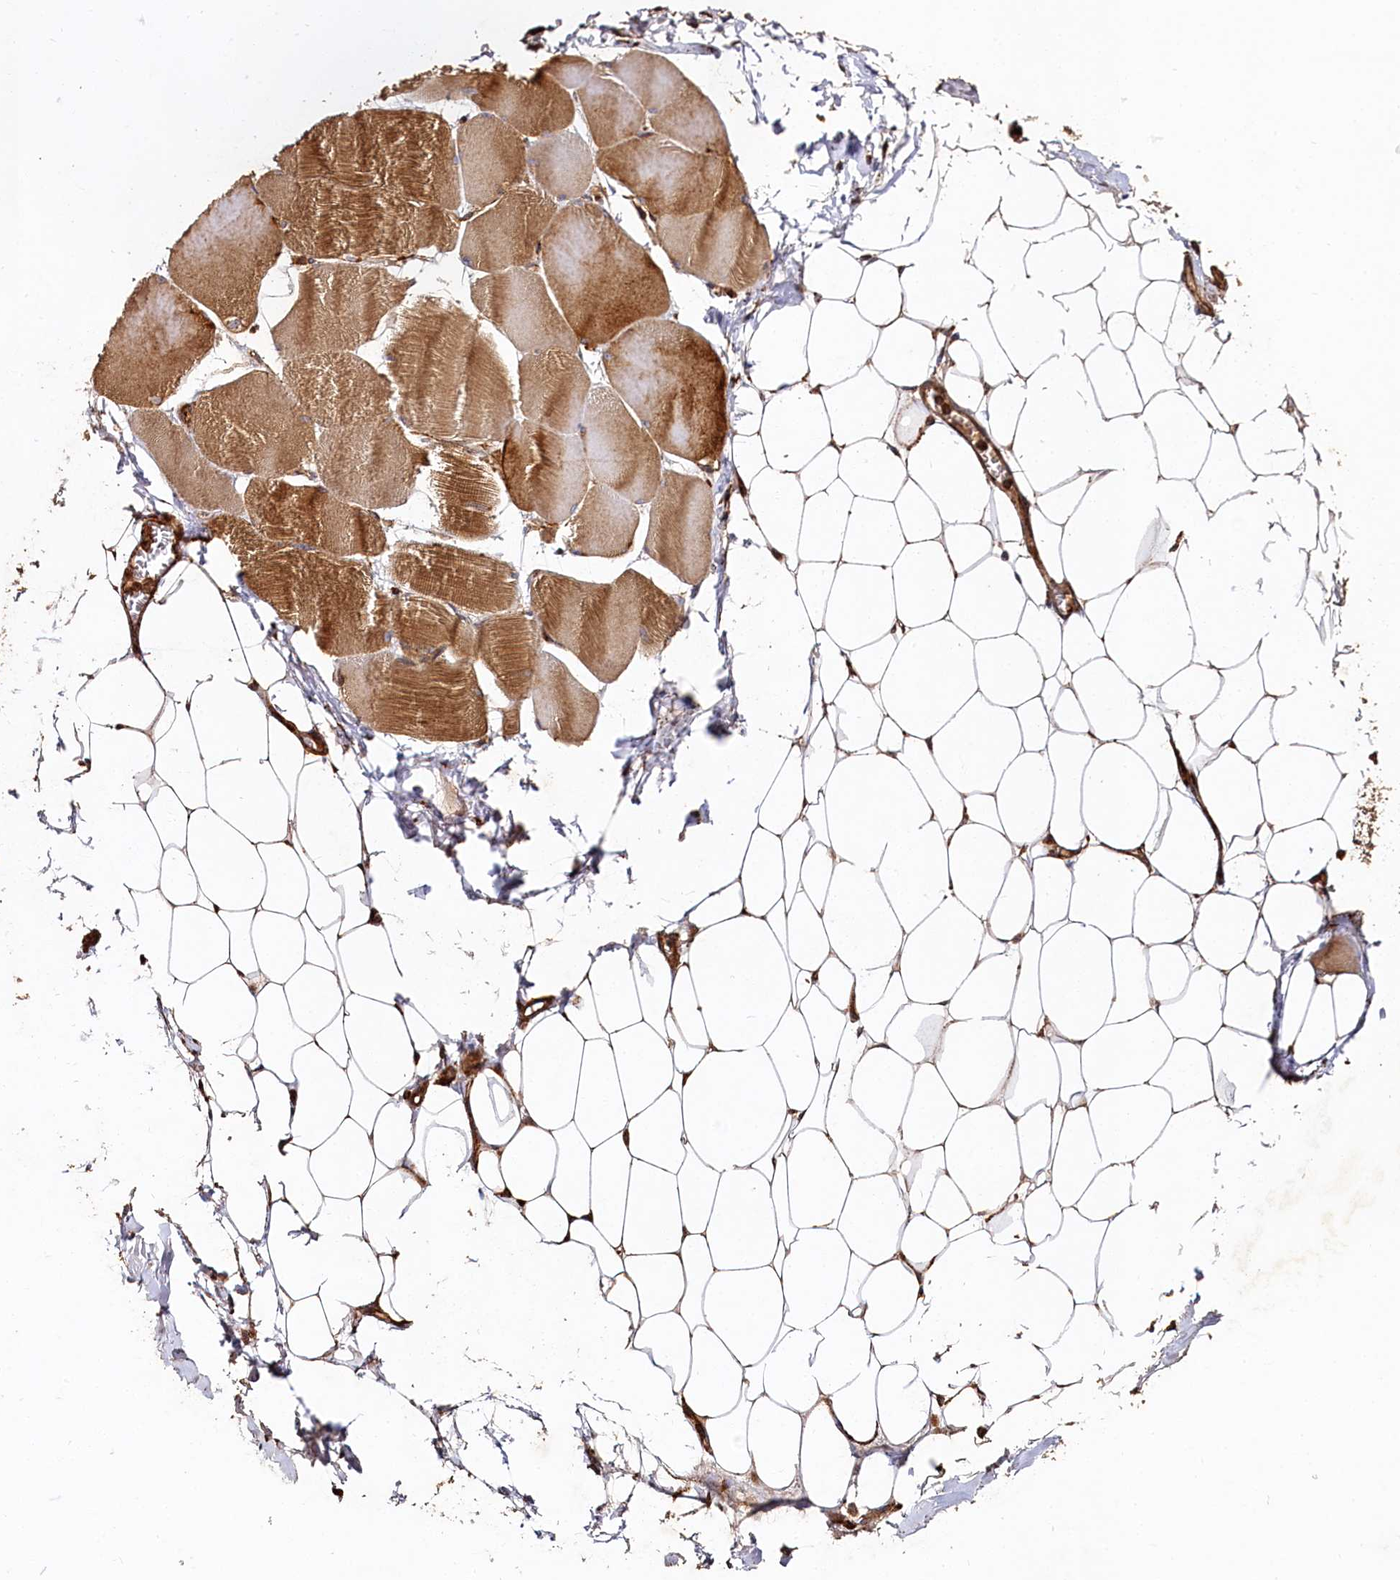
{"staining": {"intensity": "moderate", "quantity": ">75%", "location": "cytoplasmic/membranous"}, "tissue": "skeletal muscle", "cell_type": "Myocytes", "image_type": "normal", "snomed": [{"axis": "morphology", "description": "Normal tissue, NOS"}, {"axis": "morphology", "description": "Basal cell carcinoma"}, {"axis": "topography", "description": "Skeletal muscle"}], "caption": "Immunohistochemical staining of unremarkable human skeletal muscle demonstrates >75% levels of moderate cytoplasmic/membranous protein positivity in about >75% of myocytes.", "gene": "WDR73", "patient": {"sex": "female", "age": 64}}